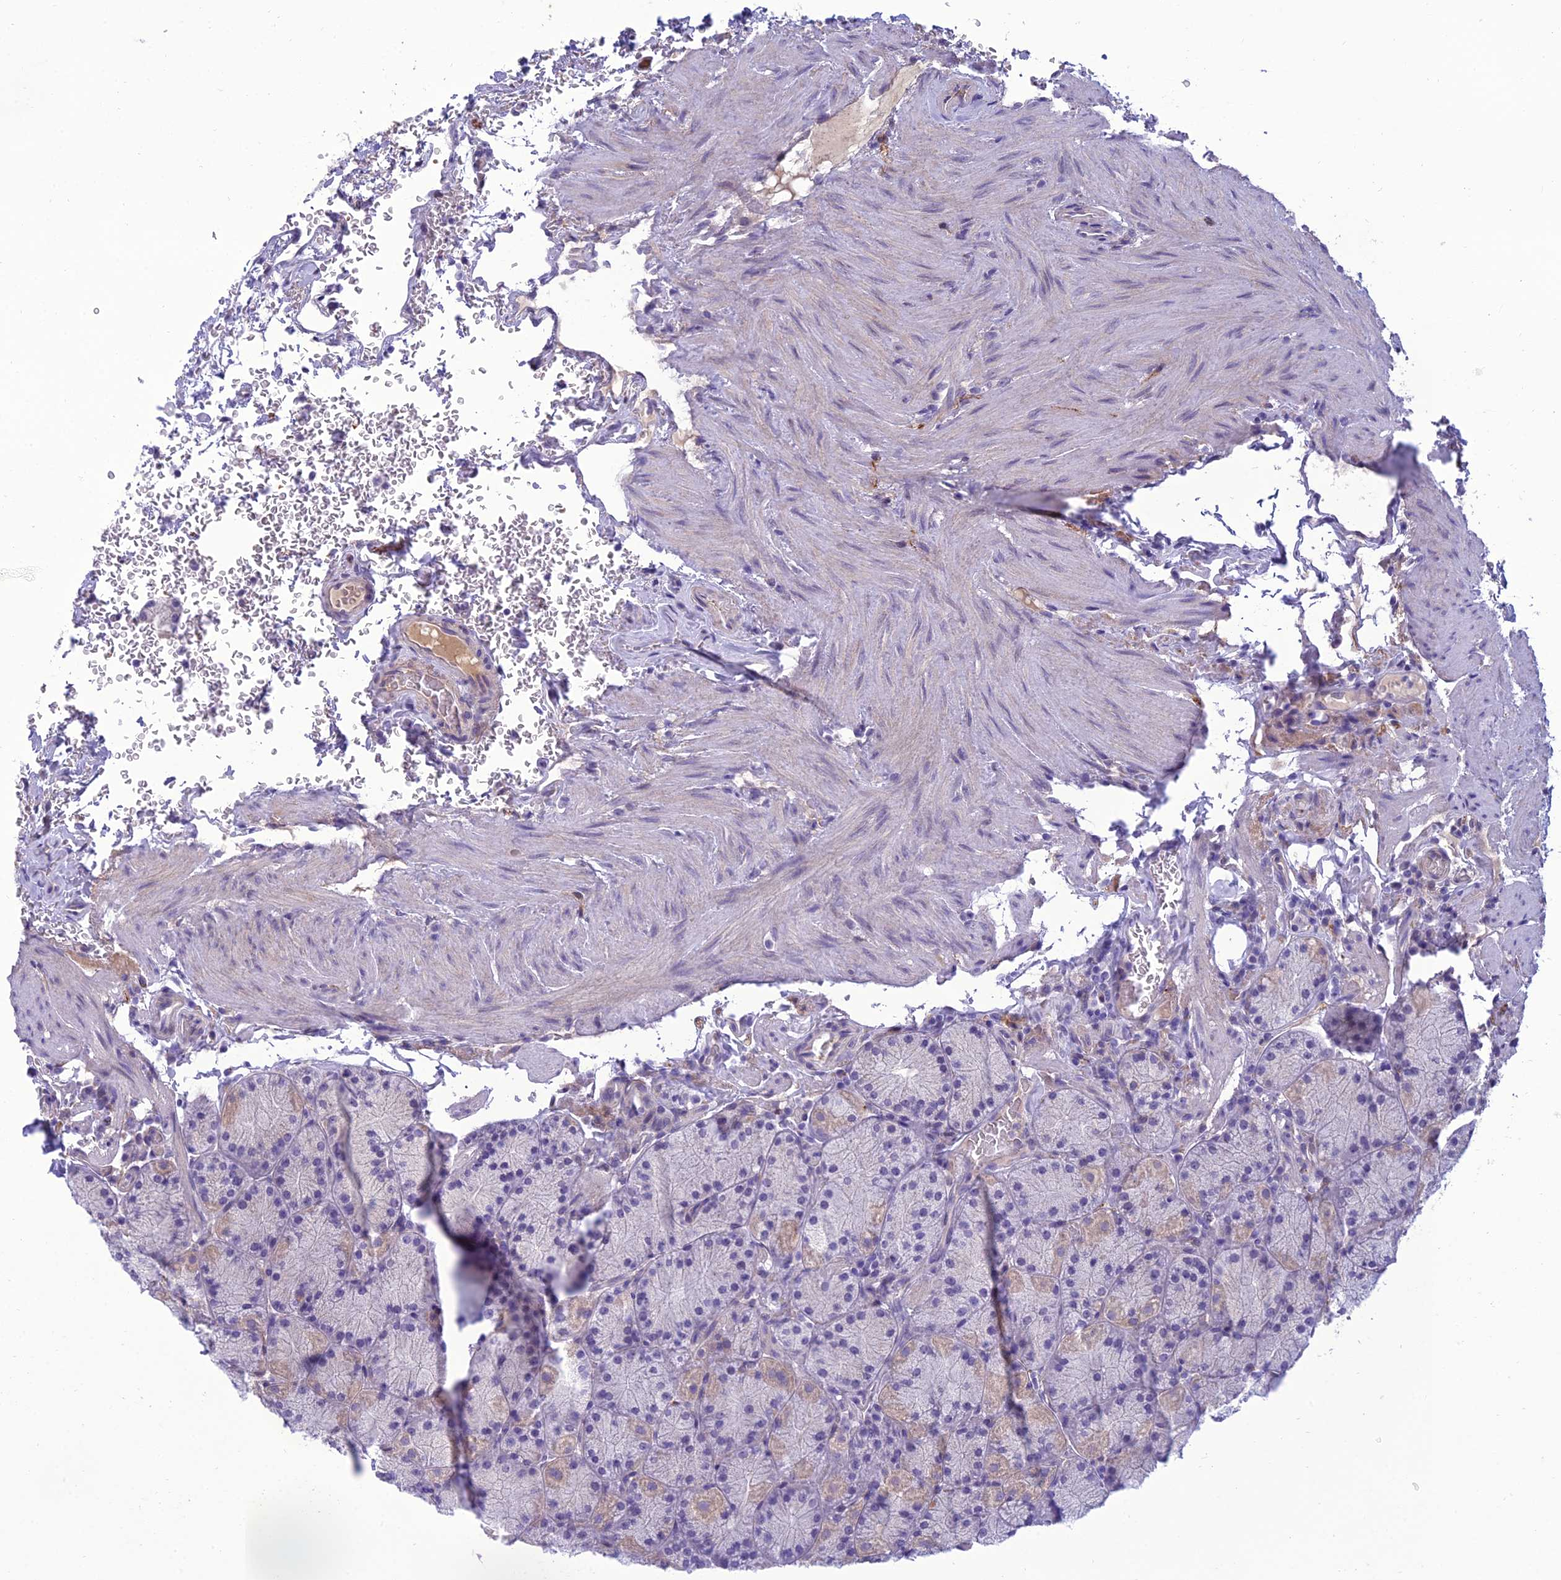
{"staining": {"intensity": "weak", "quantity": "<25%", "location": "cytoplasmic/membranous"}, "tissue": "stomach", "cell_type": "Glandular cells", "image_type": "normal", "snomed": [{"axis": "morphology", "description": "Normal tissue, NOS"}, {"axis": "topography", "description": "Stomach, upper"}, {"axis": "topography", "description": "Stomach, lower"}], "caption": "High power microscopy micrograph of an IHC photomicrograph of unremarkable stomach, revealing no significant staining in glandular cells.", "gene": "ANKS4B", "patient": {"sex": "male", "age": 80}}